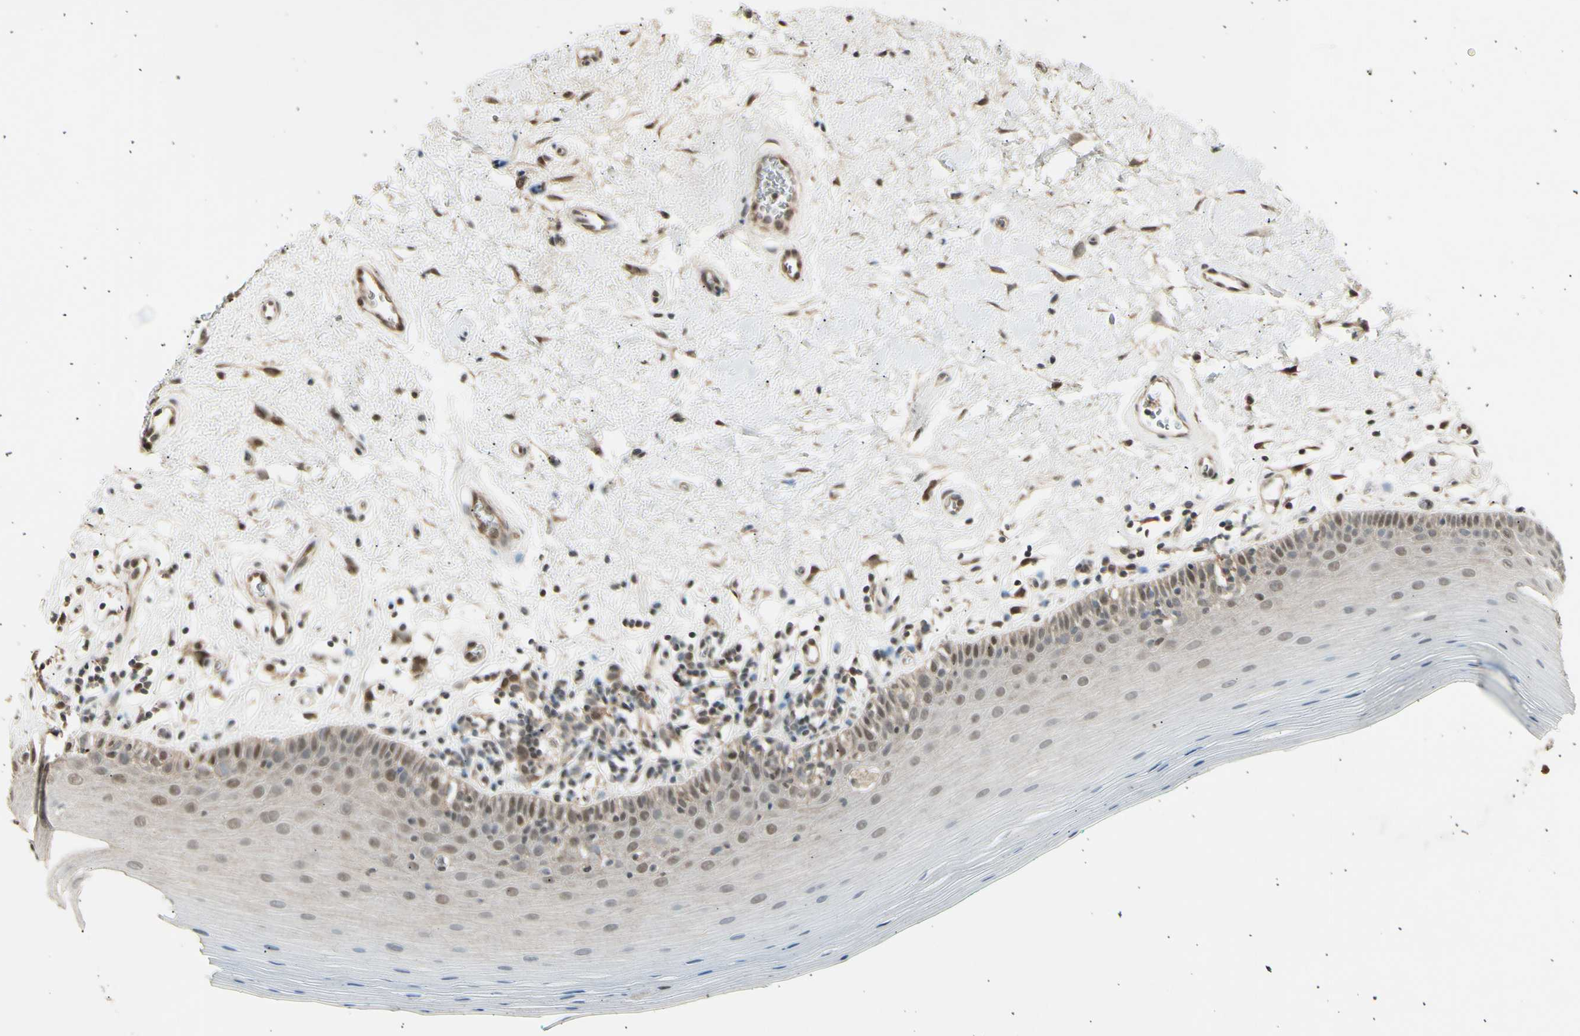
{"staining": {"intensity": "weak", "quantity": ">75%", "location": "nuclear"}, "tissue": "oral mucosa", "cell_type": "Squamous epithelial cells", "image_type": "normal", "snomed": [{"axis": "morphology", "description": "Normal tissue, NOS"}, {"axis": "topography", "description": "Skeletal muscle"}, {"axis": "topography", "description": "Oral tissue"}], "caption": "IHC histopathology image of benign oral mucosa: oral mucosa stained using immunohistochemistry reveals low levels of weak protein expression localized specifically in the nuclear of squamous epithelial cells, appearing as a nuclear brown color.", "gene": "PSMD5", "patient": {"sex": "male", "age": 58}}